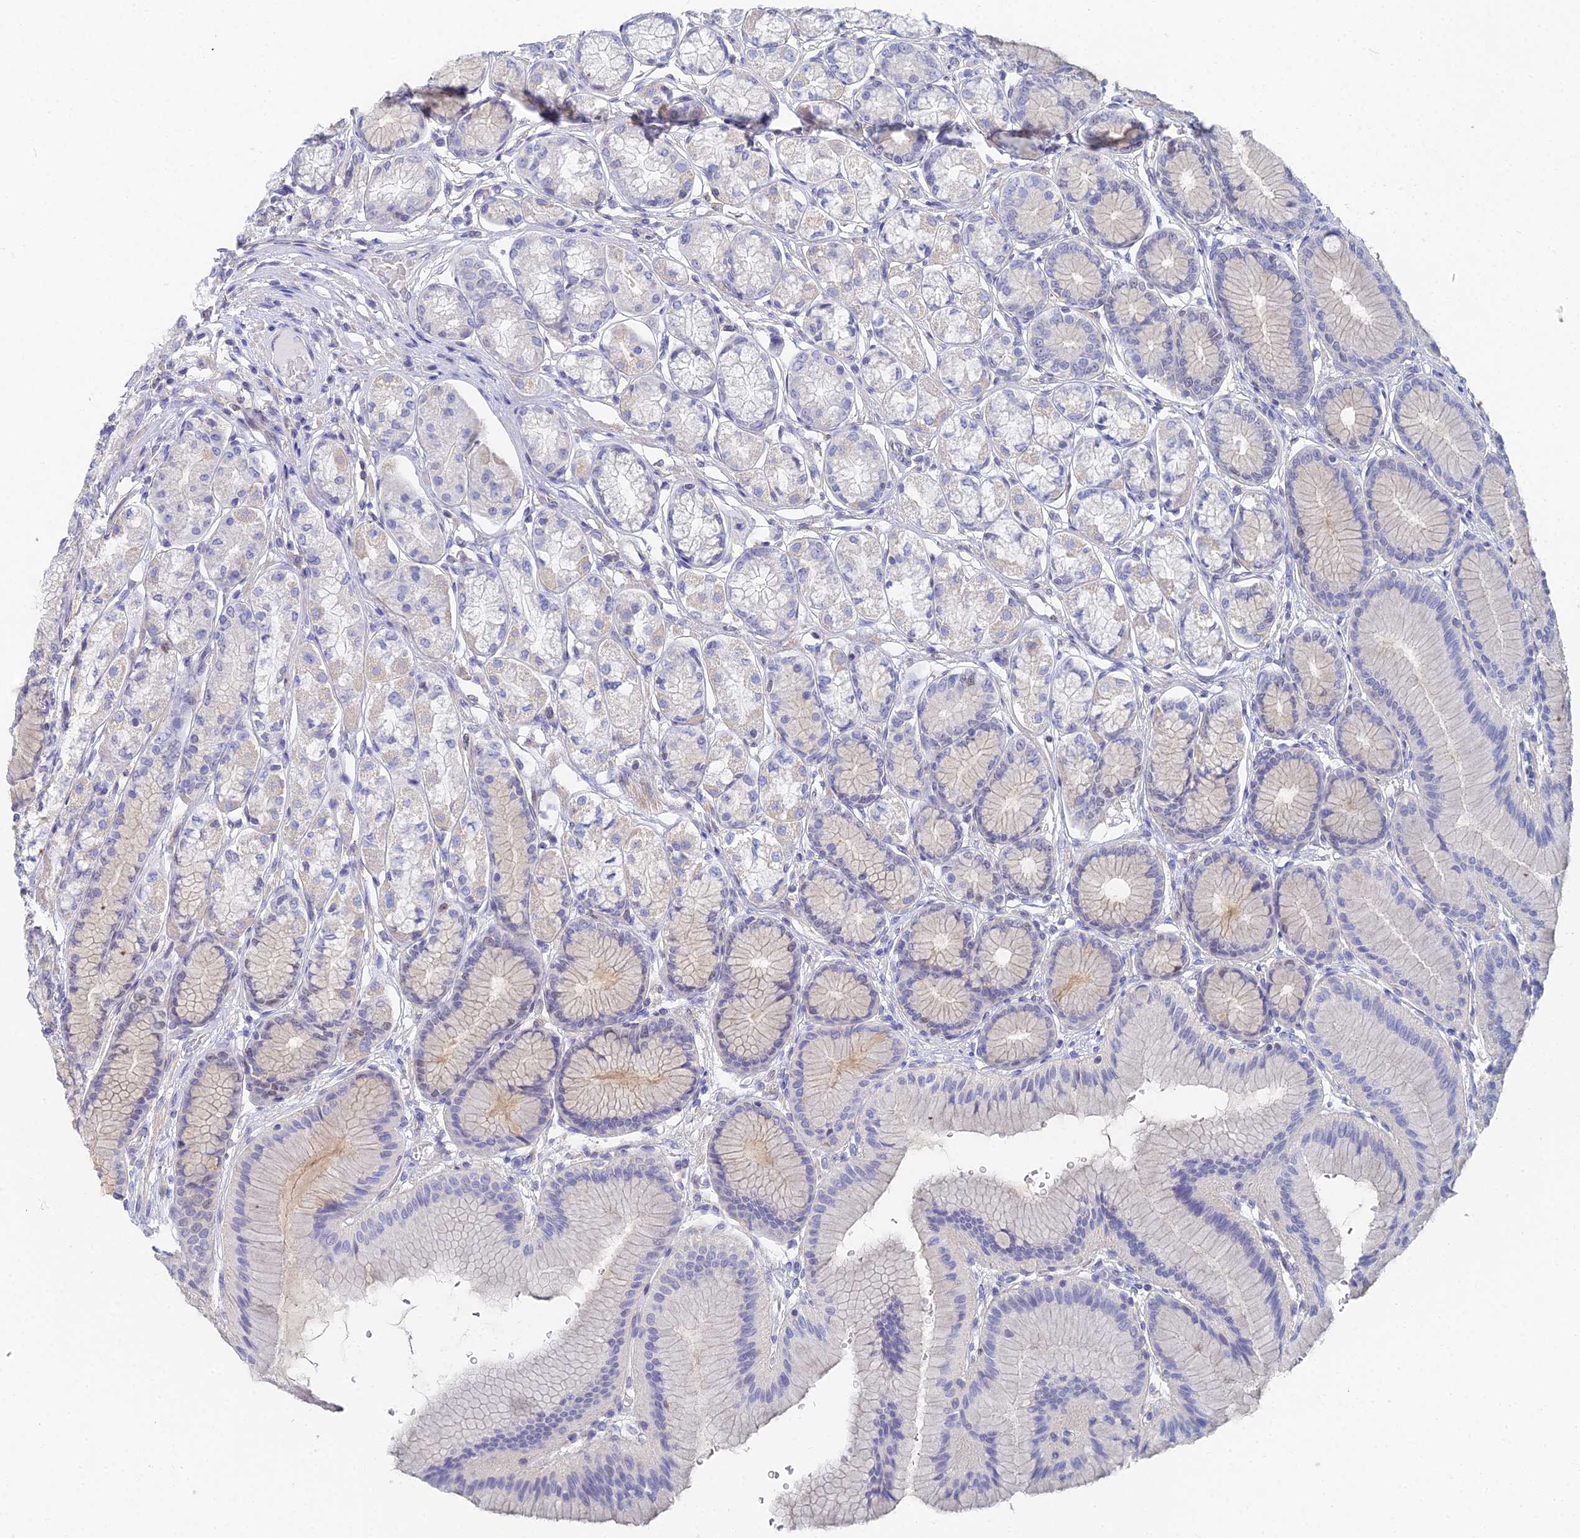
{"staining": {"intensity": "weak", "quantity": "<25%", "location": "nuclear"}, "tissue": "stomach", "cell_type": "Glandular cells", "image_type": "normal", "snomed": [{"axis": "morphology", "description": "Normal tissue, NOS"}, {"axis": "morphology", "description": "Adenocarcinoma, NOS"}, {"axis": "morphology", "description": "Adenocarcinoma, High grade"}, {"axis": "topography", "description": "Stomach, upper"}, {"axis": "topography", "description": "Stomach"}], "caption": "DAB (3,3'-diaminobenzidine) immunohistochemical staining of benign stomach exhibits no significant staining in glandular cells. (Brightfield microscopy of DAB IHC at high magnification).", "gene": "MCM2", "patient": {"sex": "female", "age": 65}}